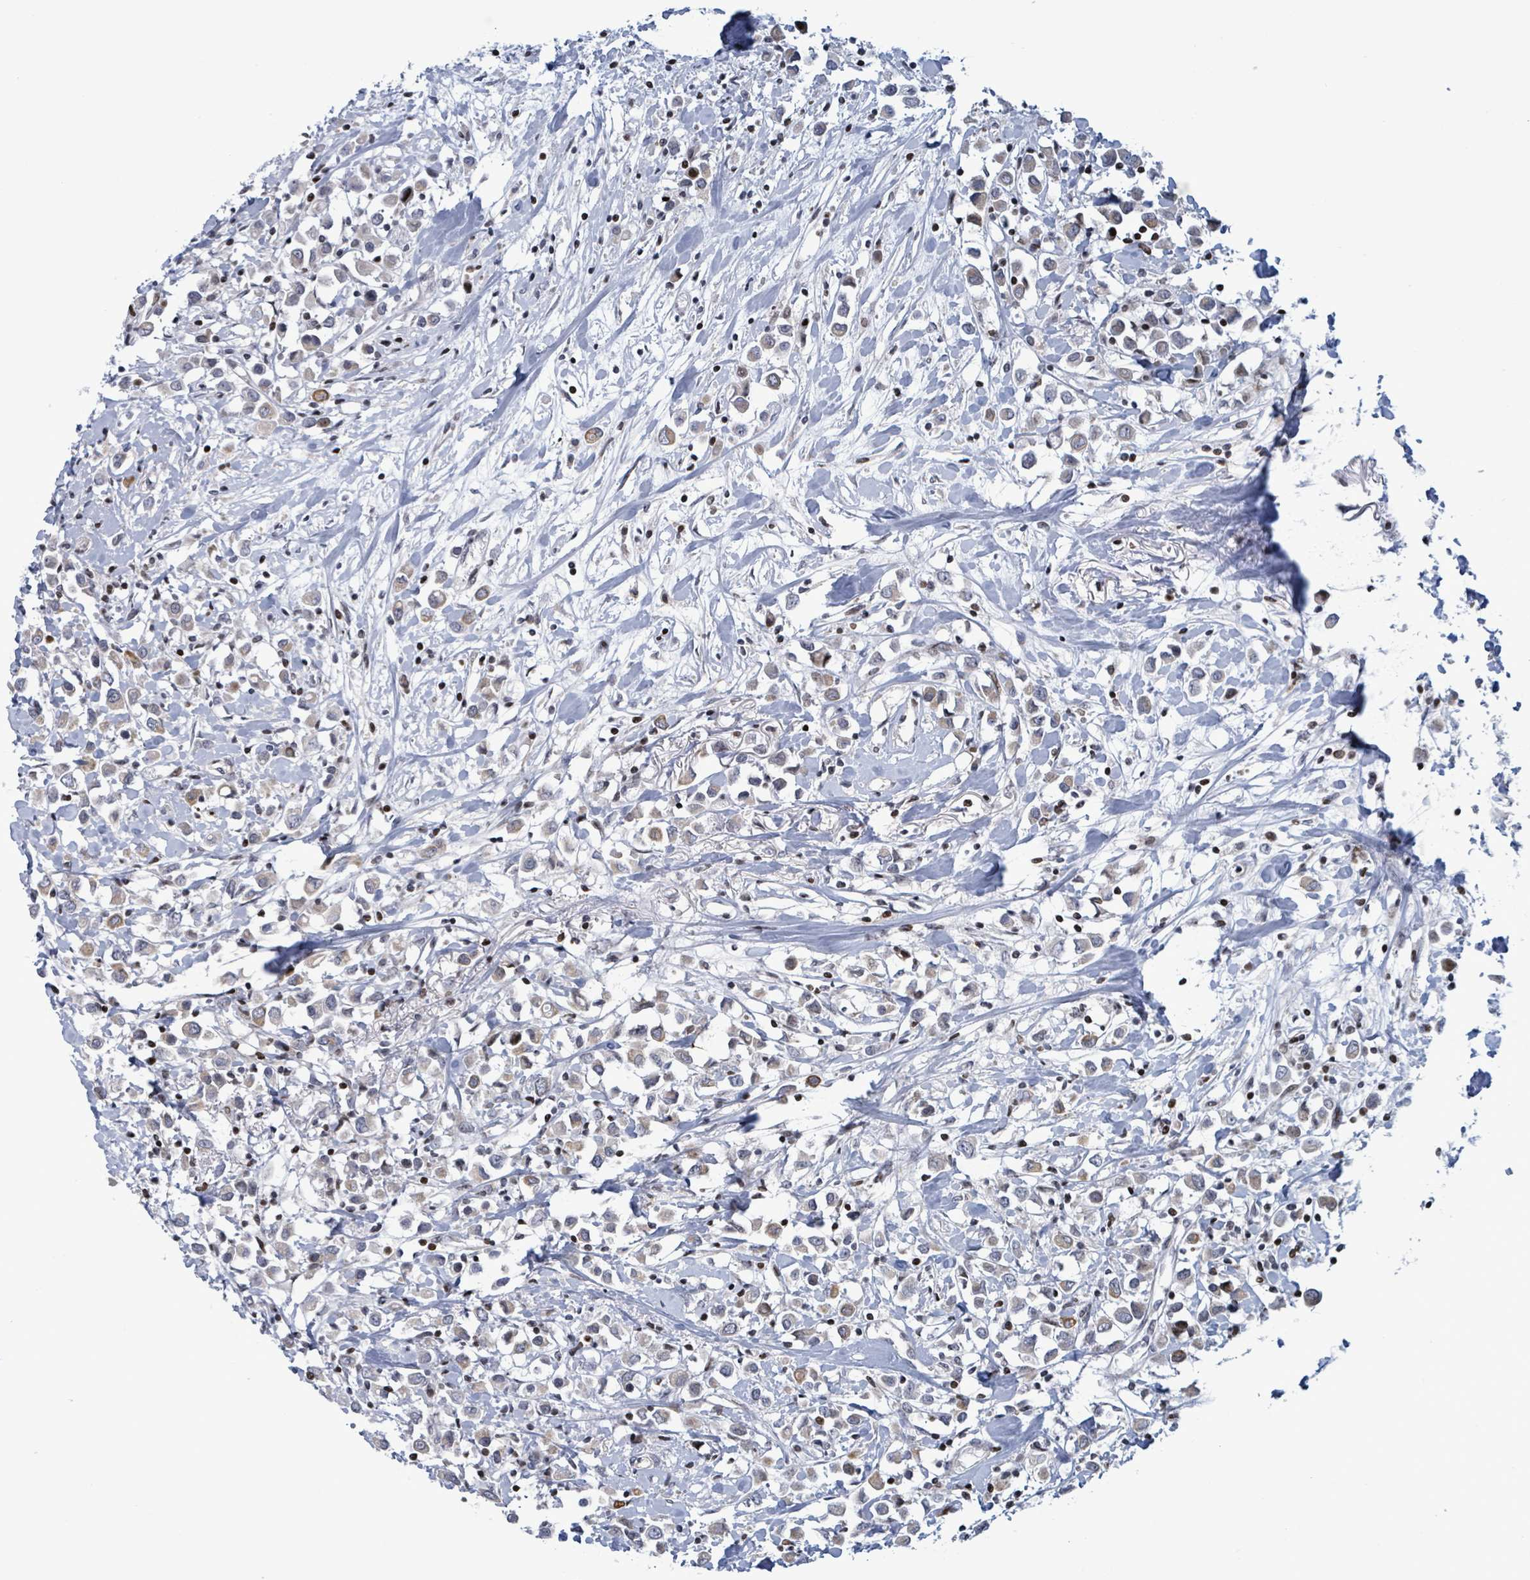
{"staining": {"intensity": "moderate", "quantity": "25%-75%", "location": "cytoplasmic/membranous"}, "tissue": "breast cancer", "cell_type": "Tumor cells", "image_type": "cancer", "snomed": [{"axis": "morphology", "description": "Duct carcinoma"}, {"axis": "topography", "description": "Breast"}], "caption": "Protein analysis of breast infiltrating ductal carcinoma tissue displays moderate cytoplasmic/membranous staining in about 25%-75% of tumor cells.", "gene": "FNDC4", "patient": {"sex": "female", "age": 61}}